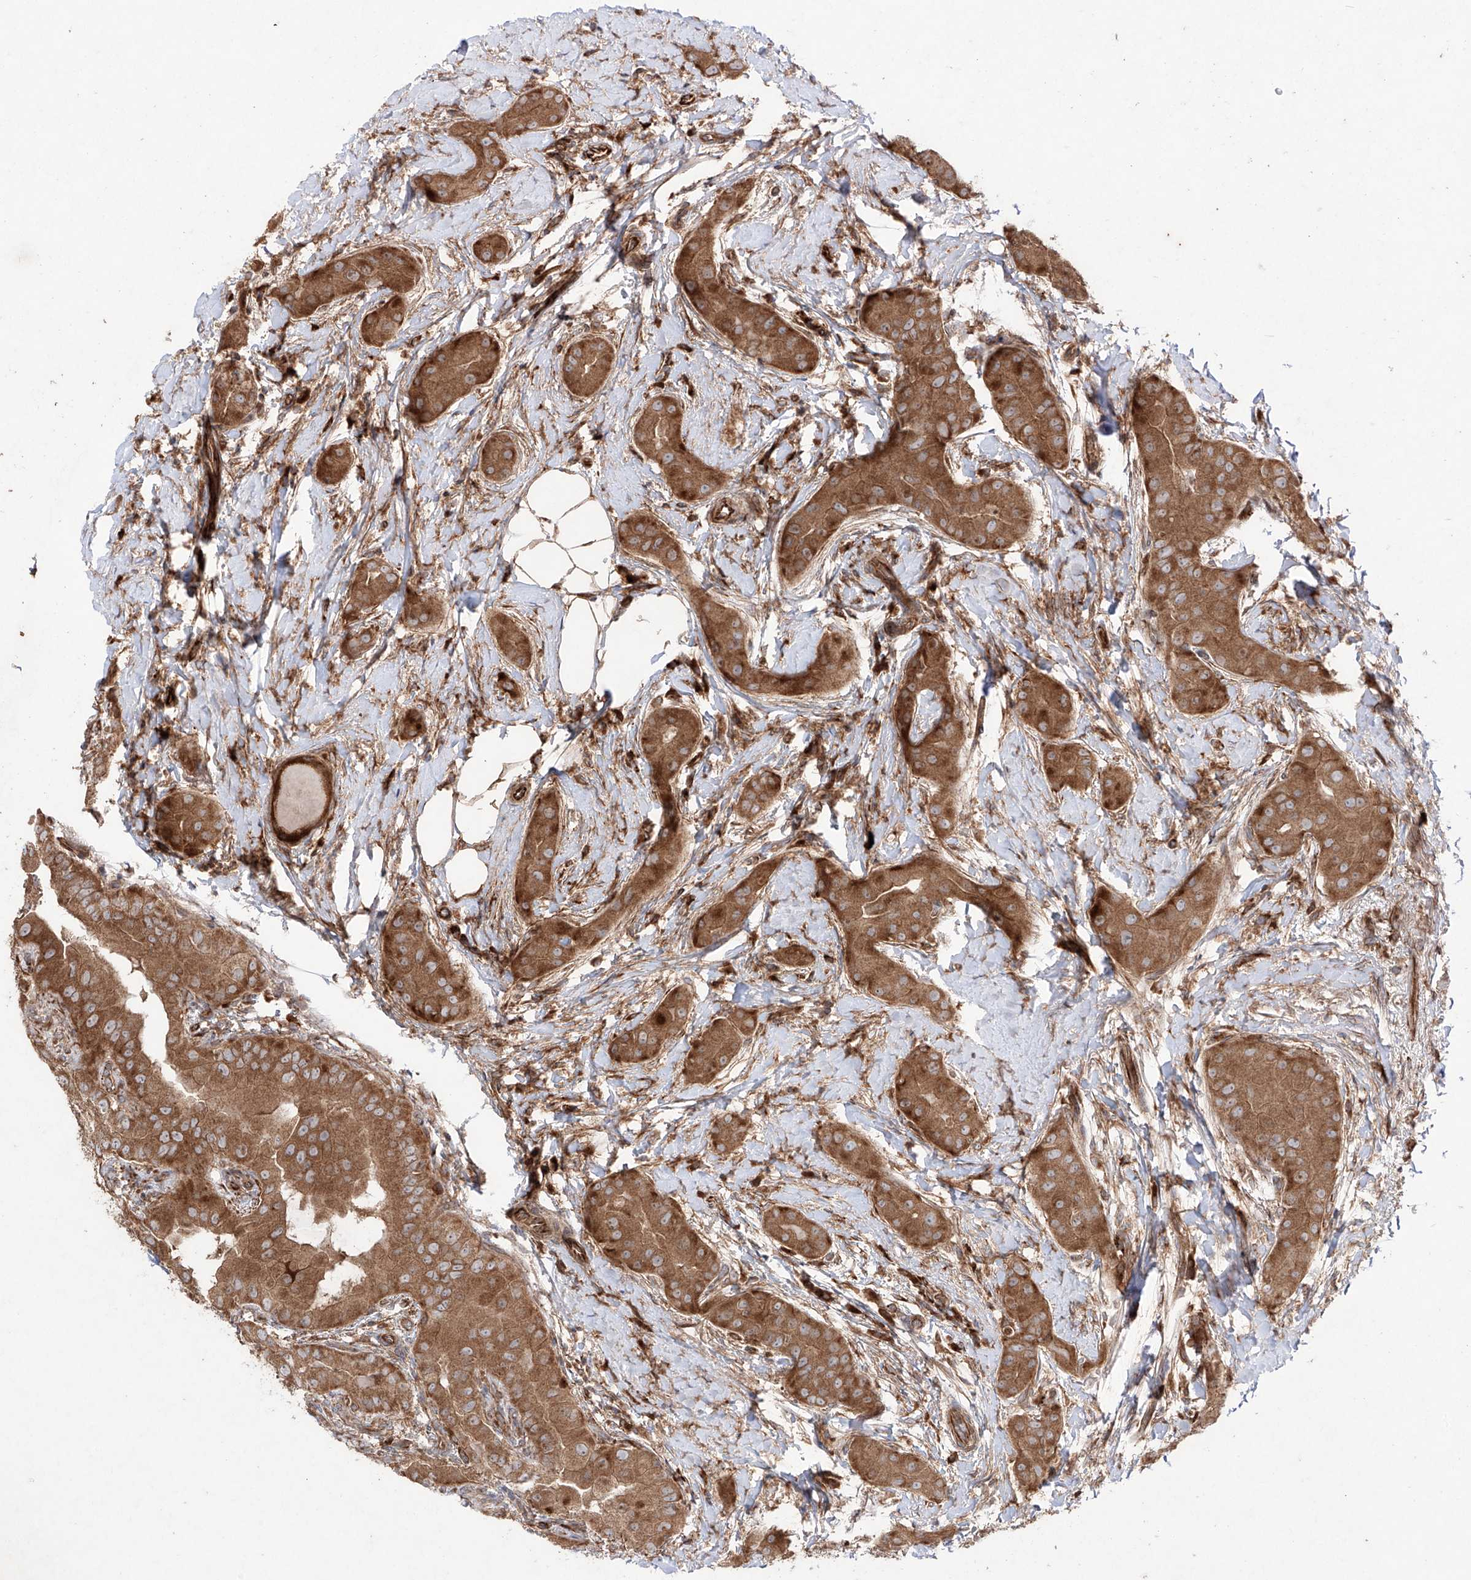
{"staining": {"intensity": "moderate", "quantity": ">75%", "location": "cytoplasmic/membranous"}, "tissue": "thyroid cancer", "cell_type": "Tumor cells", "image_type": "cancer", "snomed": [{"axis": "morphology", "description": "Papillary adenocarcinoma, NOS"}, {"axis": "topography", "description": "Thyroid gland"}], "caption": "Thyroid papillary adenocarcinoma stained for a protein (brown) shows moderate cytoplasmic/membranous positive expression in approximately >75% of tumor cells.", "gene": "YKT6", "patient": {"sex": "male", "age": 33}}